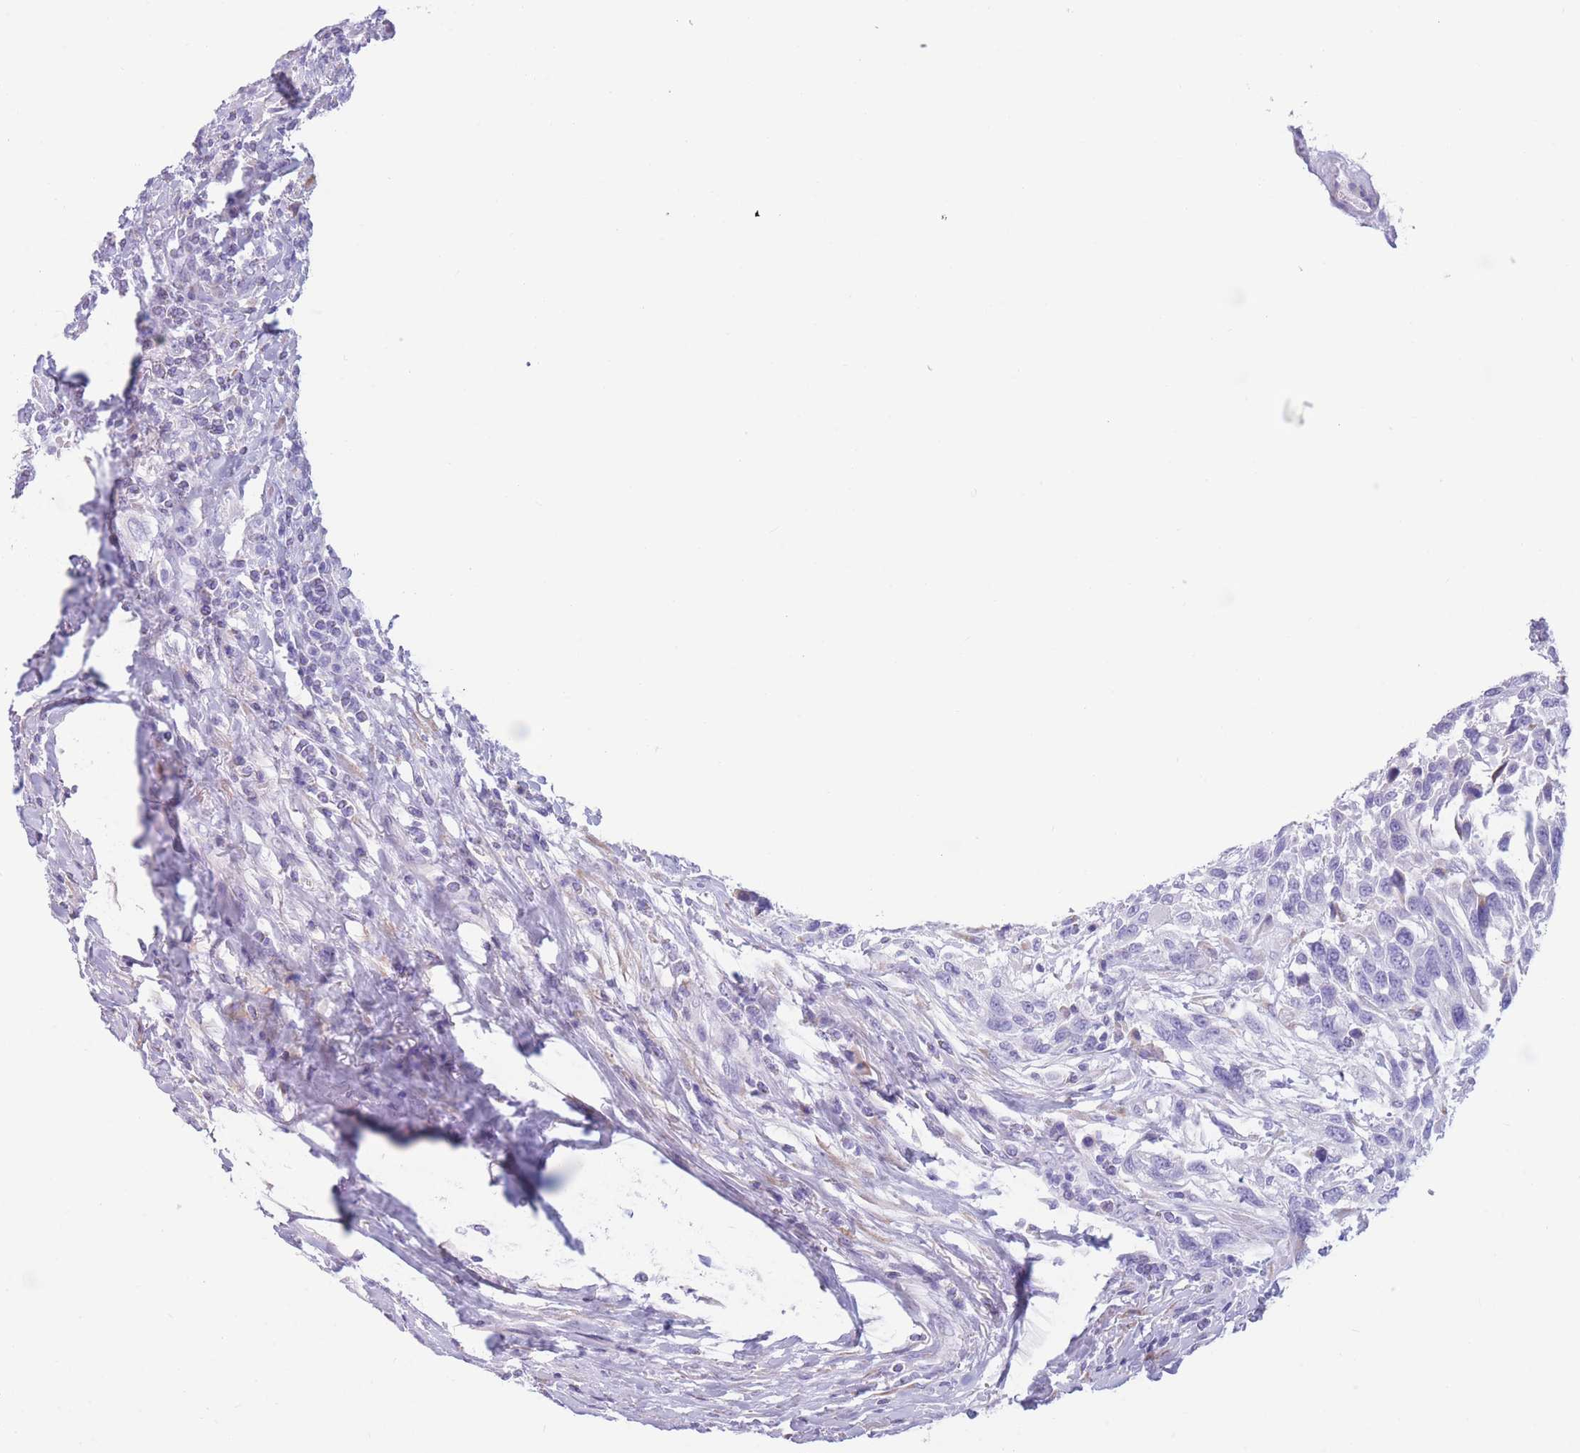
{"staining": {"intensity": "negative", "quantity": "none", "location": "none"}, "tissue": "urothelial cancer", "cell_type": "Tumor cells", "image_type": "cancer", "snomed": [{"axis": "morphology", "description": "Urothelial carcinoma, High grade"}, {"axis": "topography", "description": "Urinary bladder"}], "caption": "Immunohistochemistry micrograph of neoplastic tissue: urothelial carcinoma (high-grade) stained with DAB exhibits no significant protein expression in tumor cells.", "gene": "COL27A1", "patient": {"sex": "female", "age": 70}}